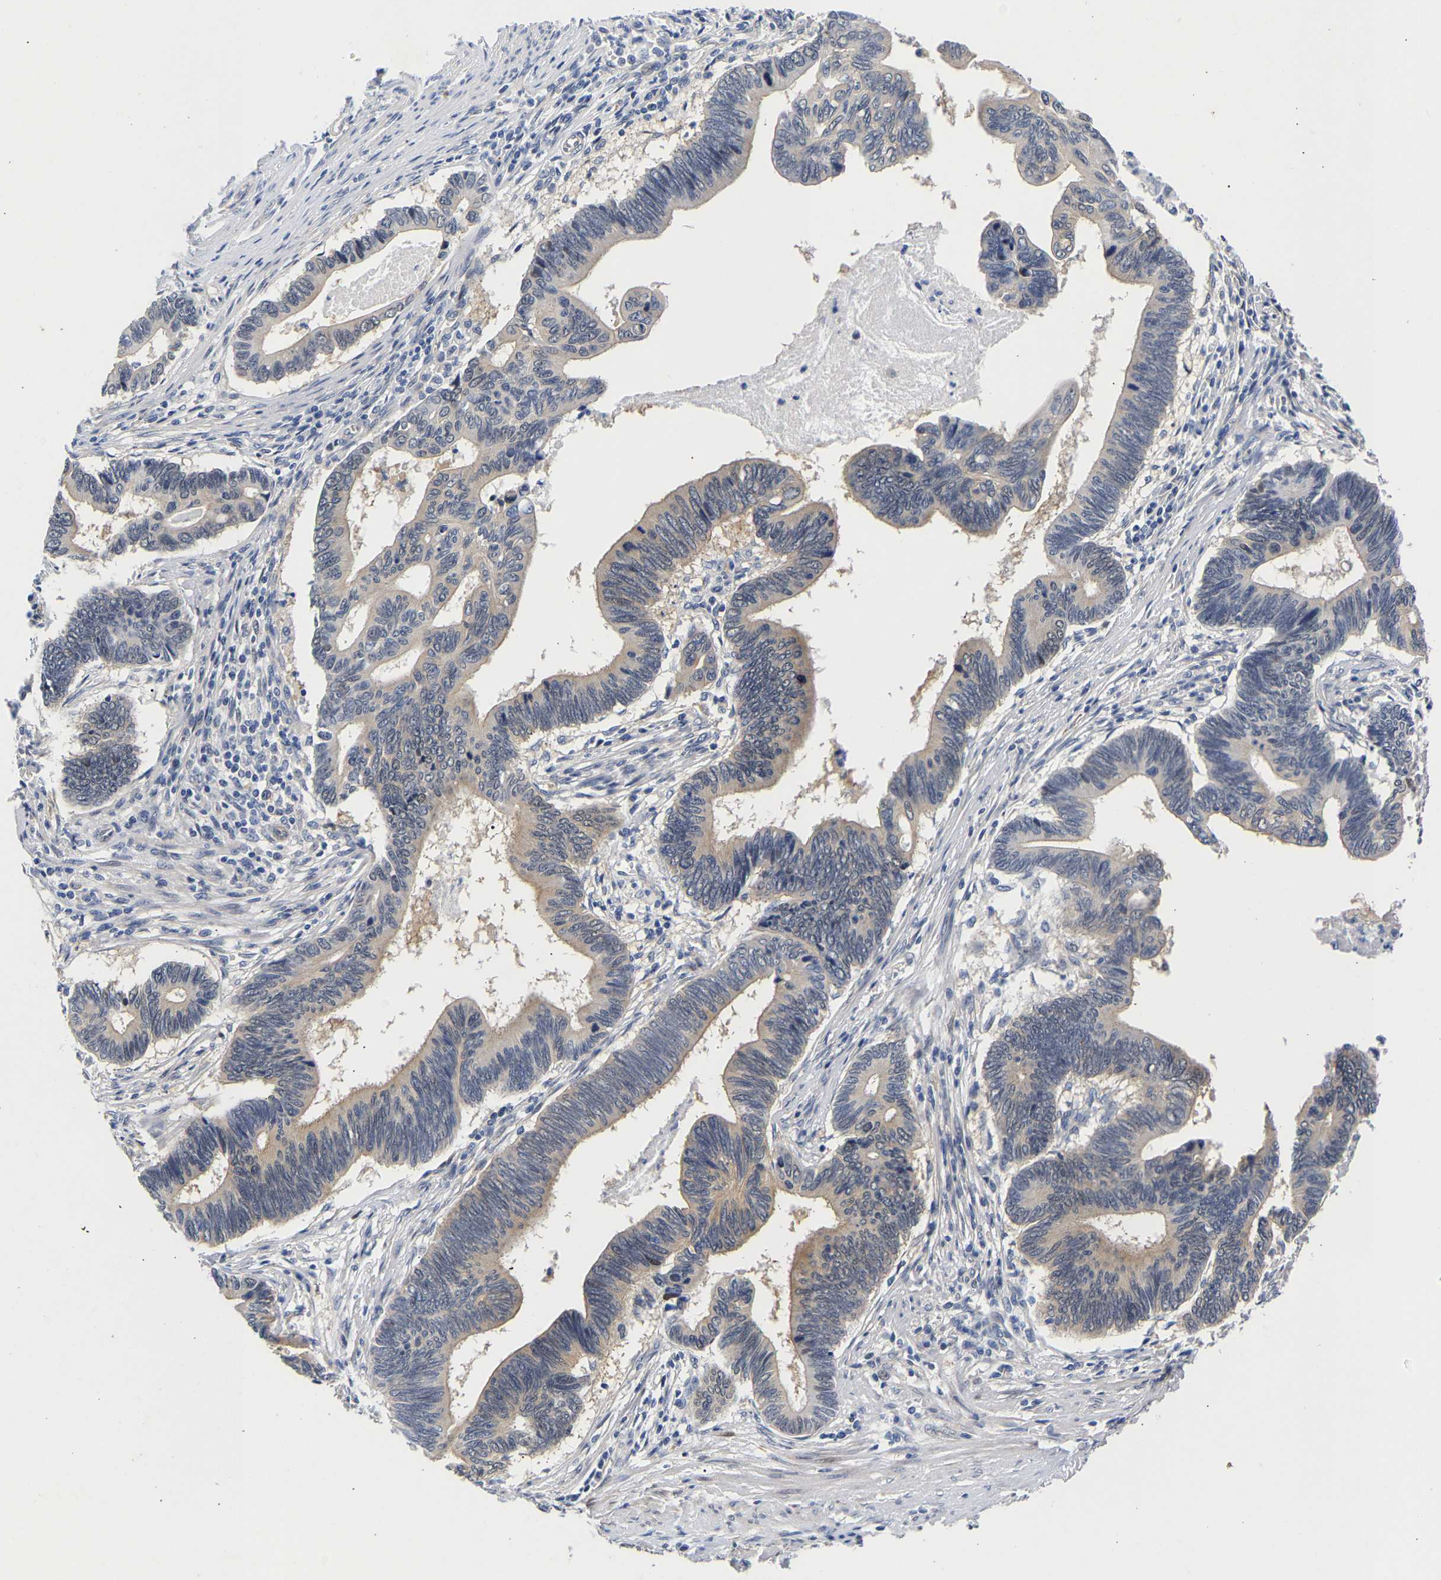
{"staining": {"intensity": "weak", "quantity": "<25%", "location": "cytoplasmic/membranous"}, "tissue": "pancreatic cancer", "cell_type": "Tumor cells", "image_type": "cancer", "snomed": [{"axis": "morphology", "description": "Adenocarcinoma, NOS"}, {"axis": "topography", "description": "Pancreas"}], "caption": "Immunohistochemical staining of human pancreatic cancer (adenocarcinoma) shows no significant expression in tumor cells.", "gene": "CCDC6", "patient": {"sex": "female", "age": 70}}